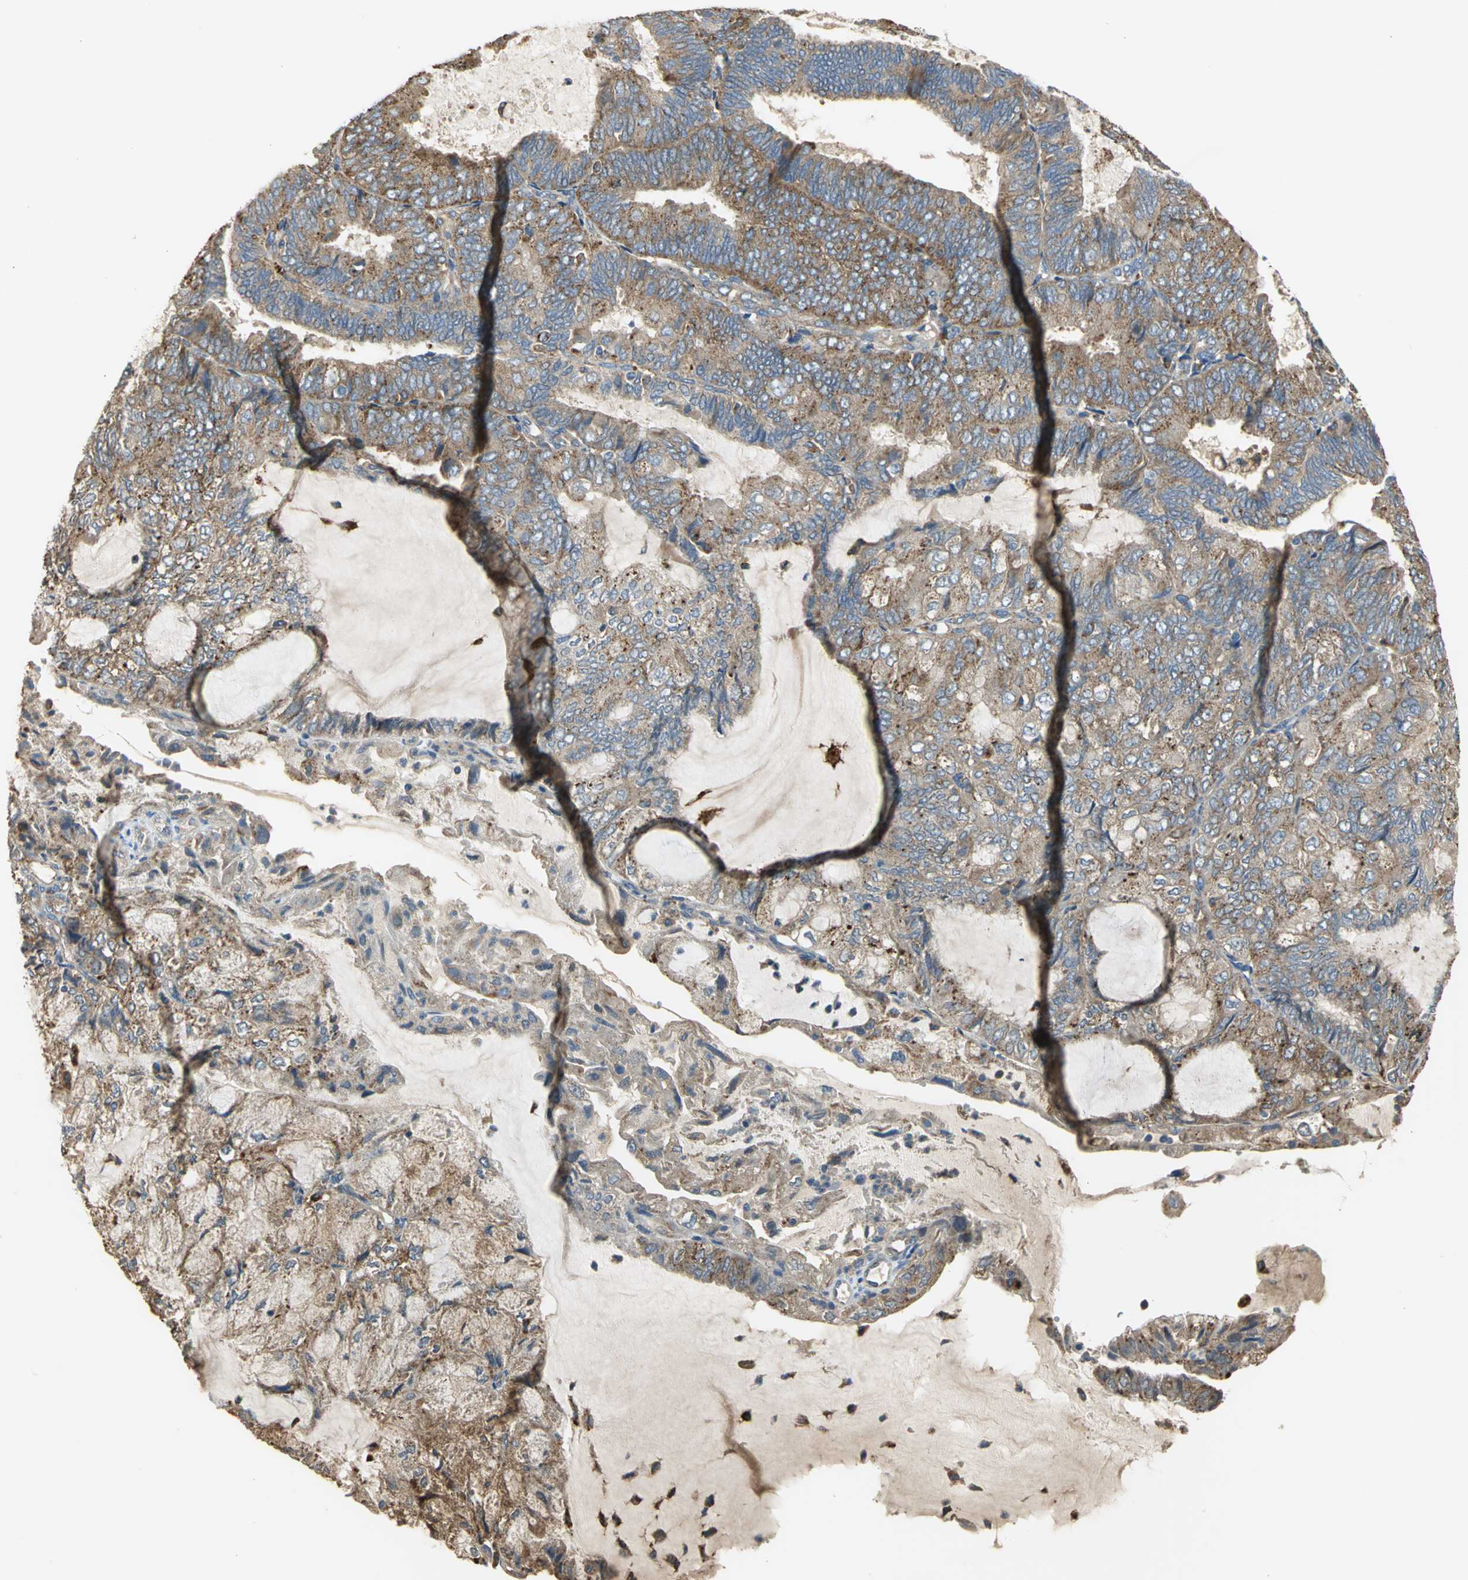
{"staining": {"intensity": "weak", "quantity": "25%-75%", "location": "cytoplasmic/membranous"}, "tissue": "endometrial cancer", "cell_type": "Tumor cells", "image_type": "cancer", "snomed": [{"axis": "morphology", "description": "Adenocarcinoma, NOS"}, {"axis": "topography", "description": "Endometrium"}], "caption": "Endometrial adenocarcinoma tissue demonstrates weak cytoplasmic/membranous expression in approximately 25%-75% of tumor cells (DAB (3,3'-diaminobenzidine) IHC with brightfield microscopy, high magnification).", "gene": "DIAPH2", "patient": {"sex": "female", "age": 81}}